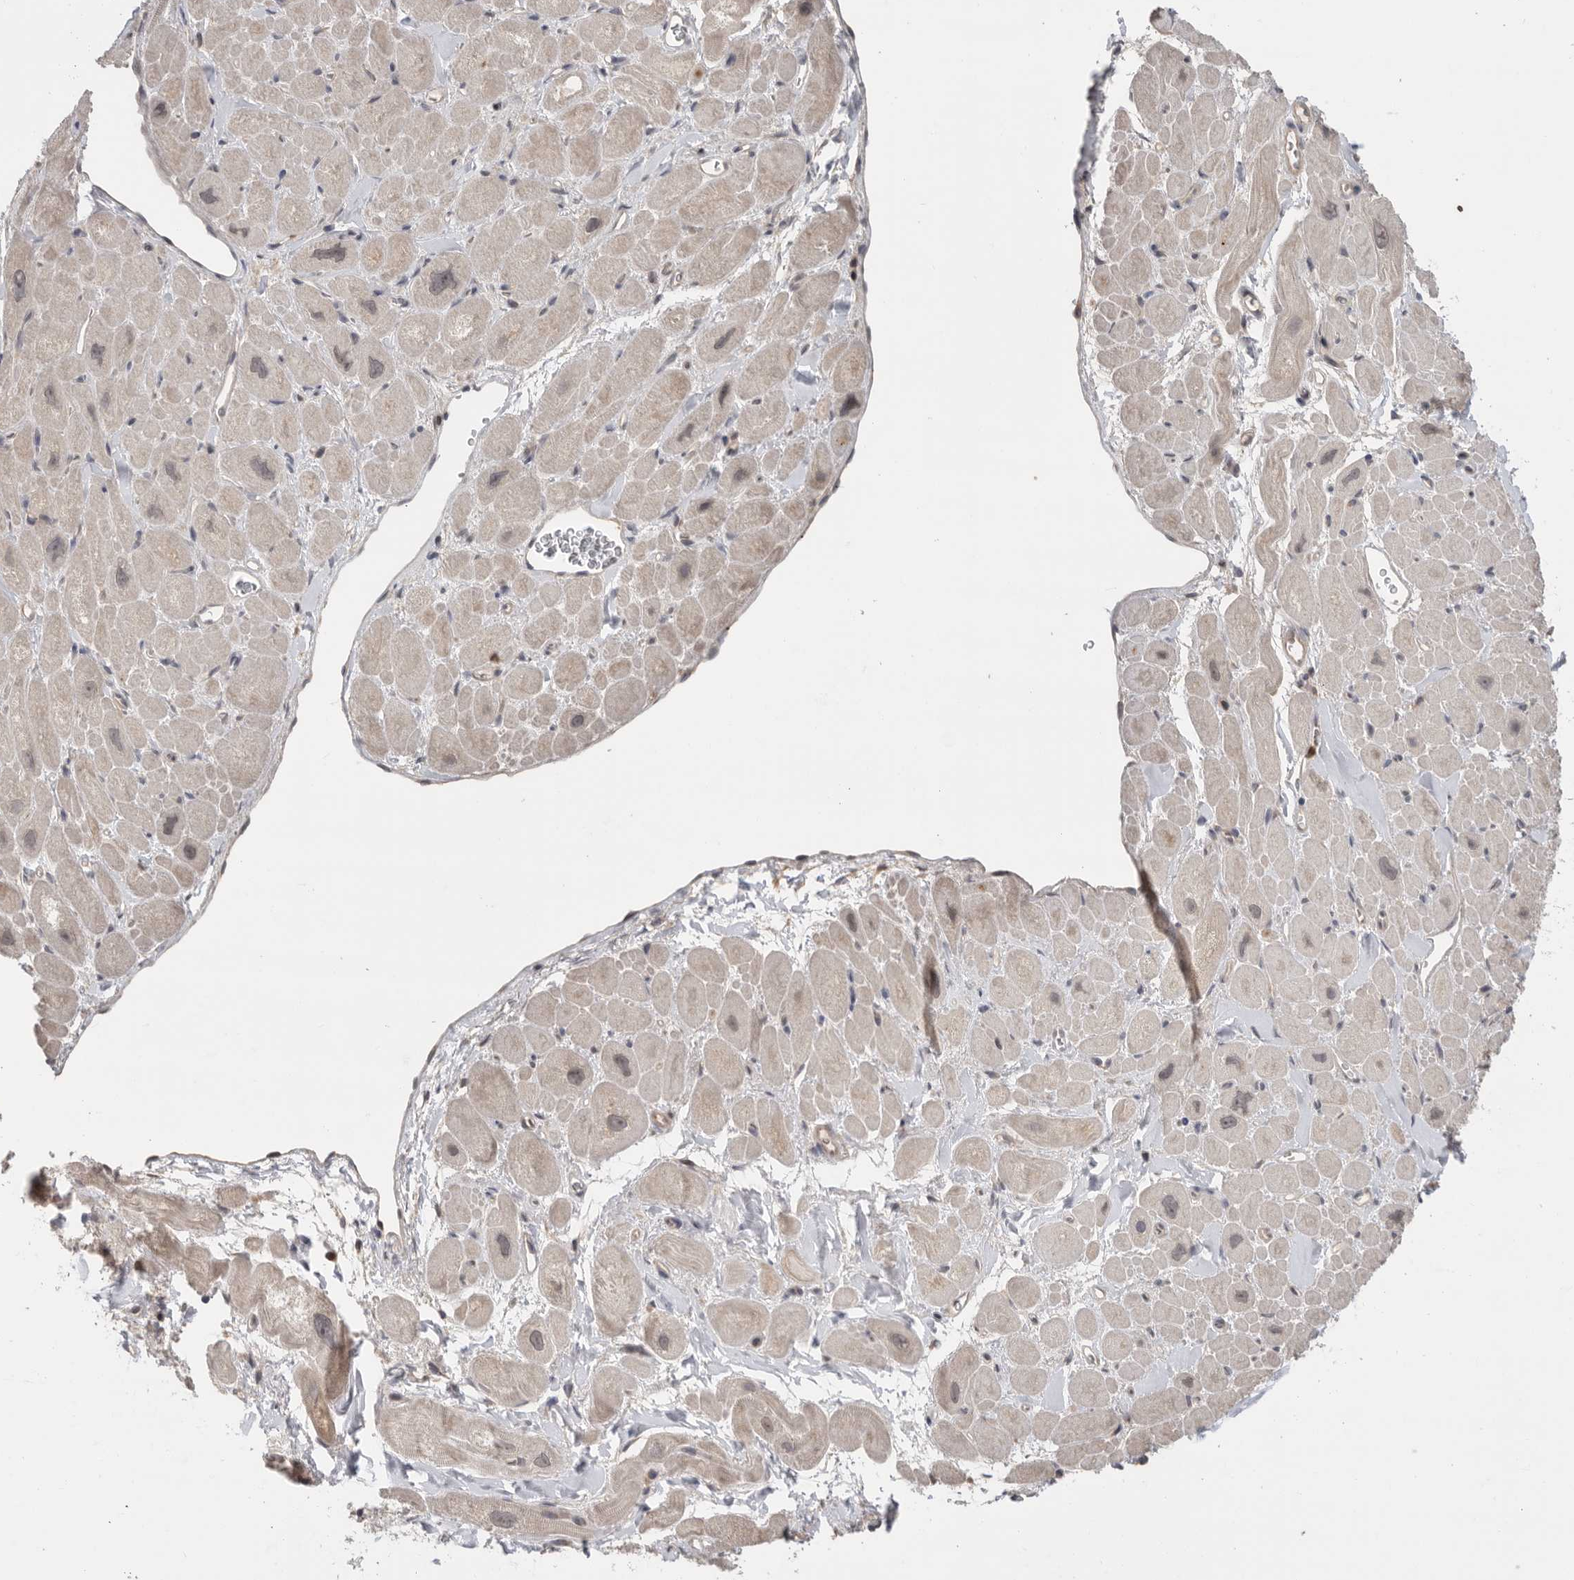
{"staining": {"intensity": "moderate", "quantity": ">75%", "location": "nuclear"}, "tissue": "heart muscle", "cell_type": "Cardiomyocytes", "image_type": "normal", "snomed": [{"axis": "morphology", "description": "Normal tissue, NOS"}, {"axis": "topography", "description": "Heart"}], "caption": "This histopathology image exhibits normal heart muscle stained with immunohistochemistry (IHC) to label a protein in brown. The nuclear of cardiomyocytes show moderate positivity for the protein. Nuclei are counter-stained blue.", "gene": "KLK5", "patient": {"sex": "male", "age": 49}}